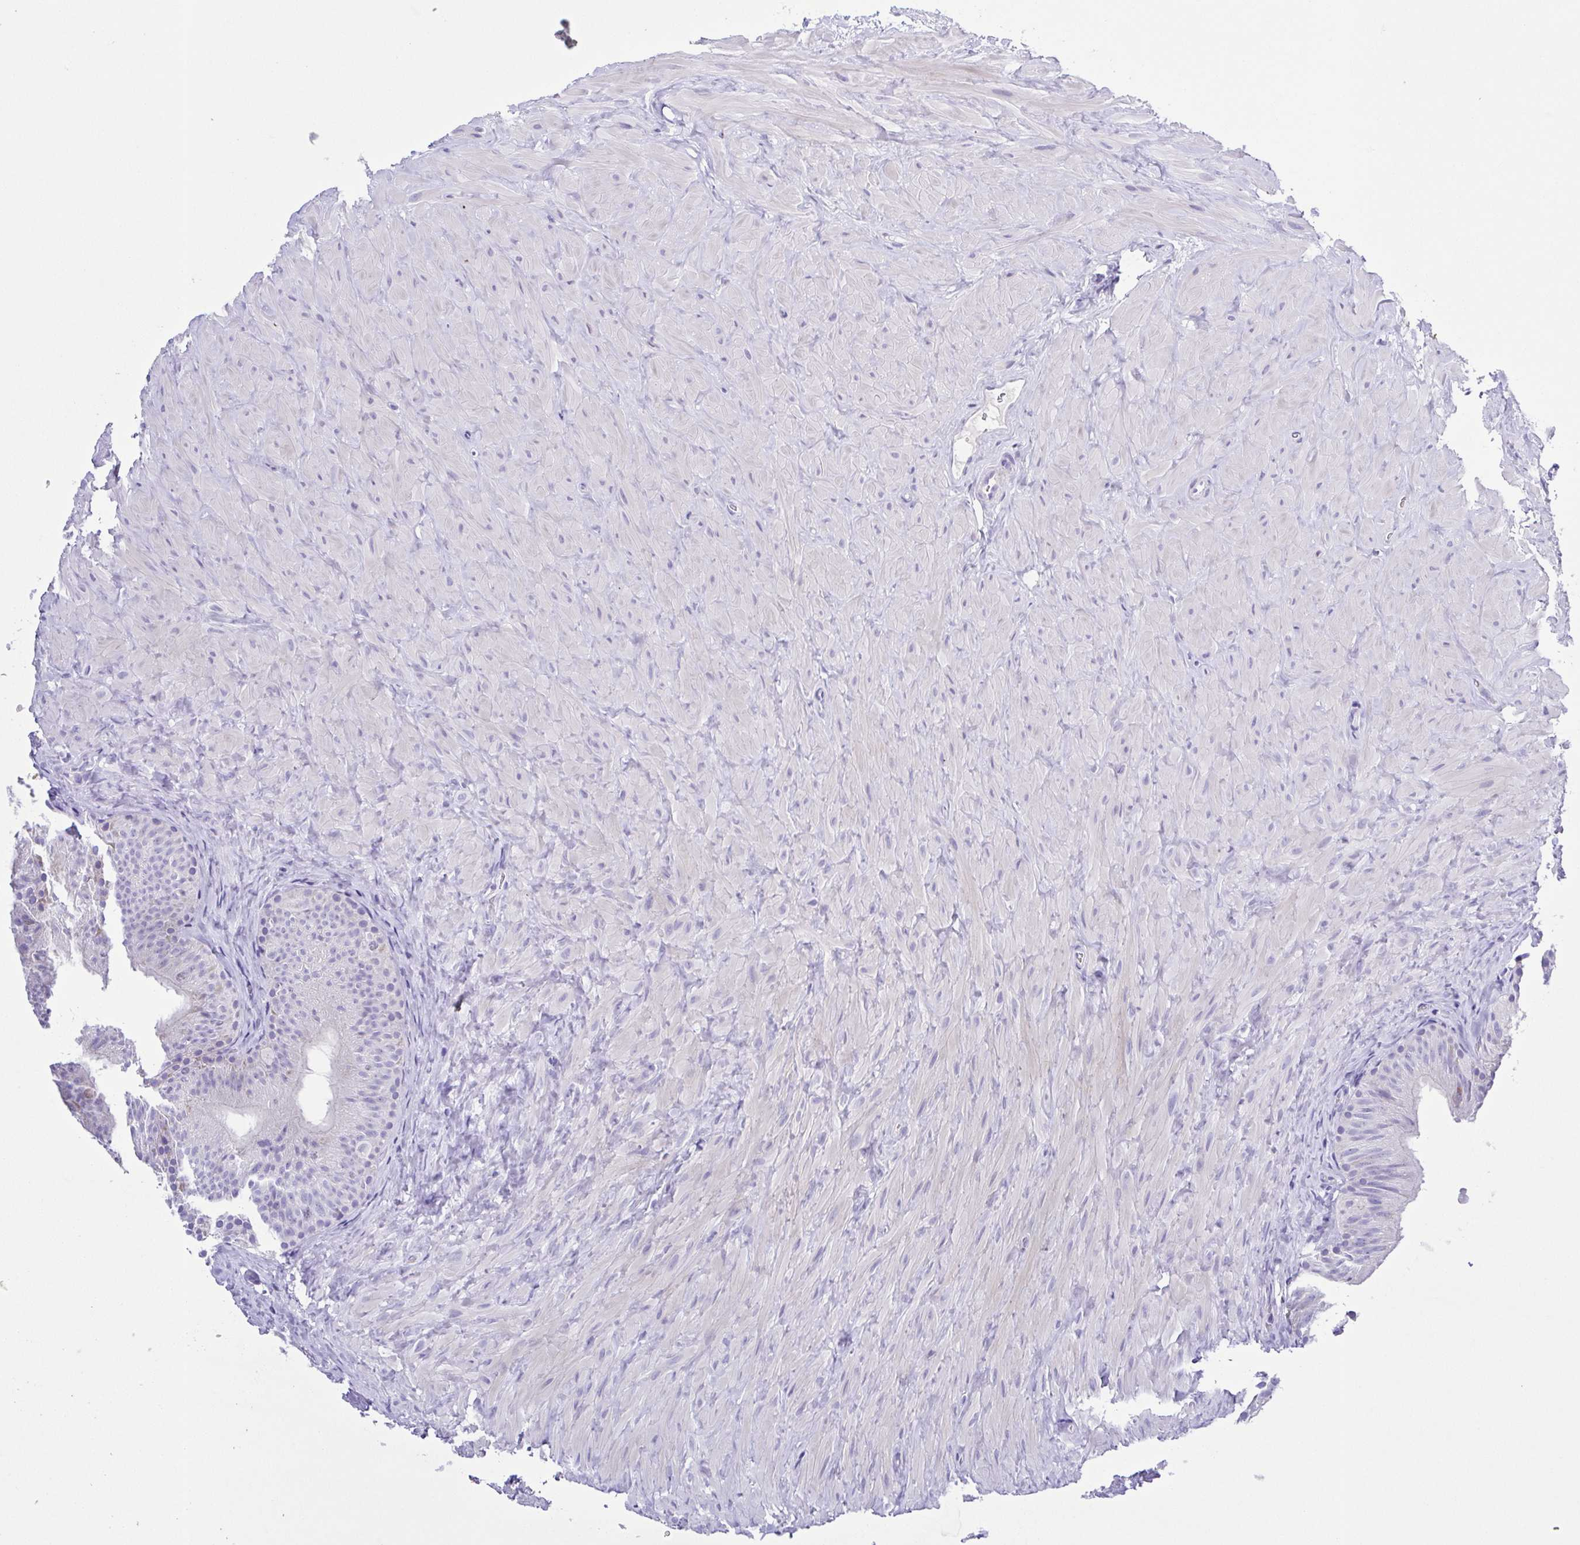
{"staining": {"intensity": "negative", "quantity": "none", "location": "none"}, "tissue": "epididymis", "cell_type": "Glandular cells", "image_type": "normal", "snomed": [{"axis": "morphology", "description": "Normal tissue, NOS"}, {"axis": "topography", "description": "Epididymis, spermatic cord, NOS"}, {"axis": "topography", "description": "Epididymis"}], "caption": "Protein analysis of benign epididymis exhibits no significant expression in glandular cells. The staining is performed using DAB brown chromogen with nuclei counter-stained in using hematoxylin.", "gene": "CD72", "patient": {"sex": "male", "age": 31}}